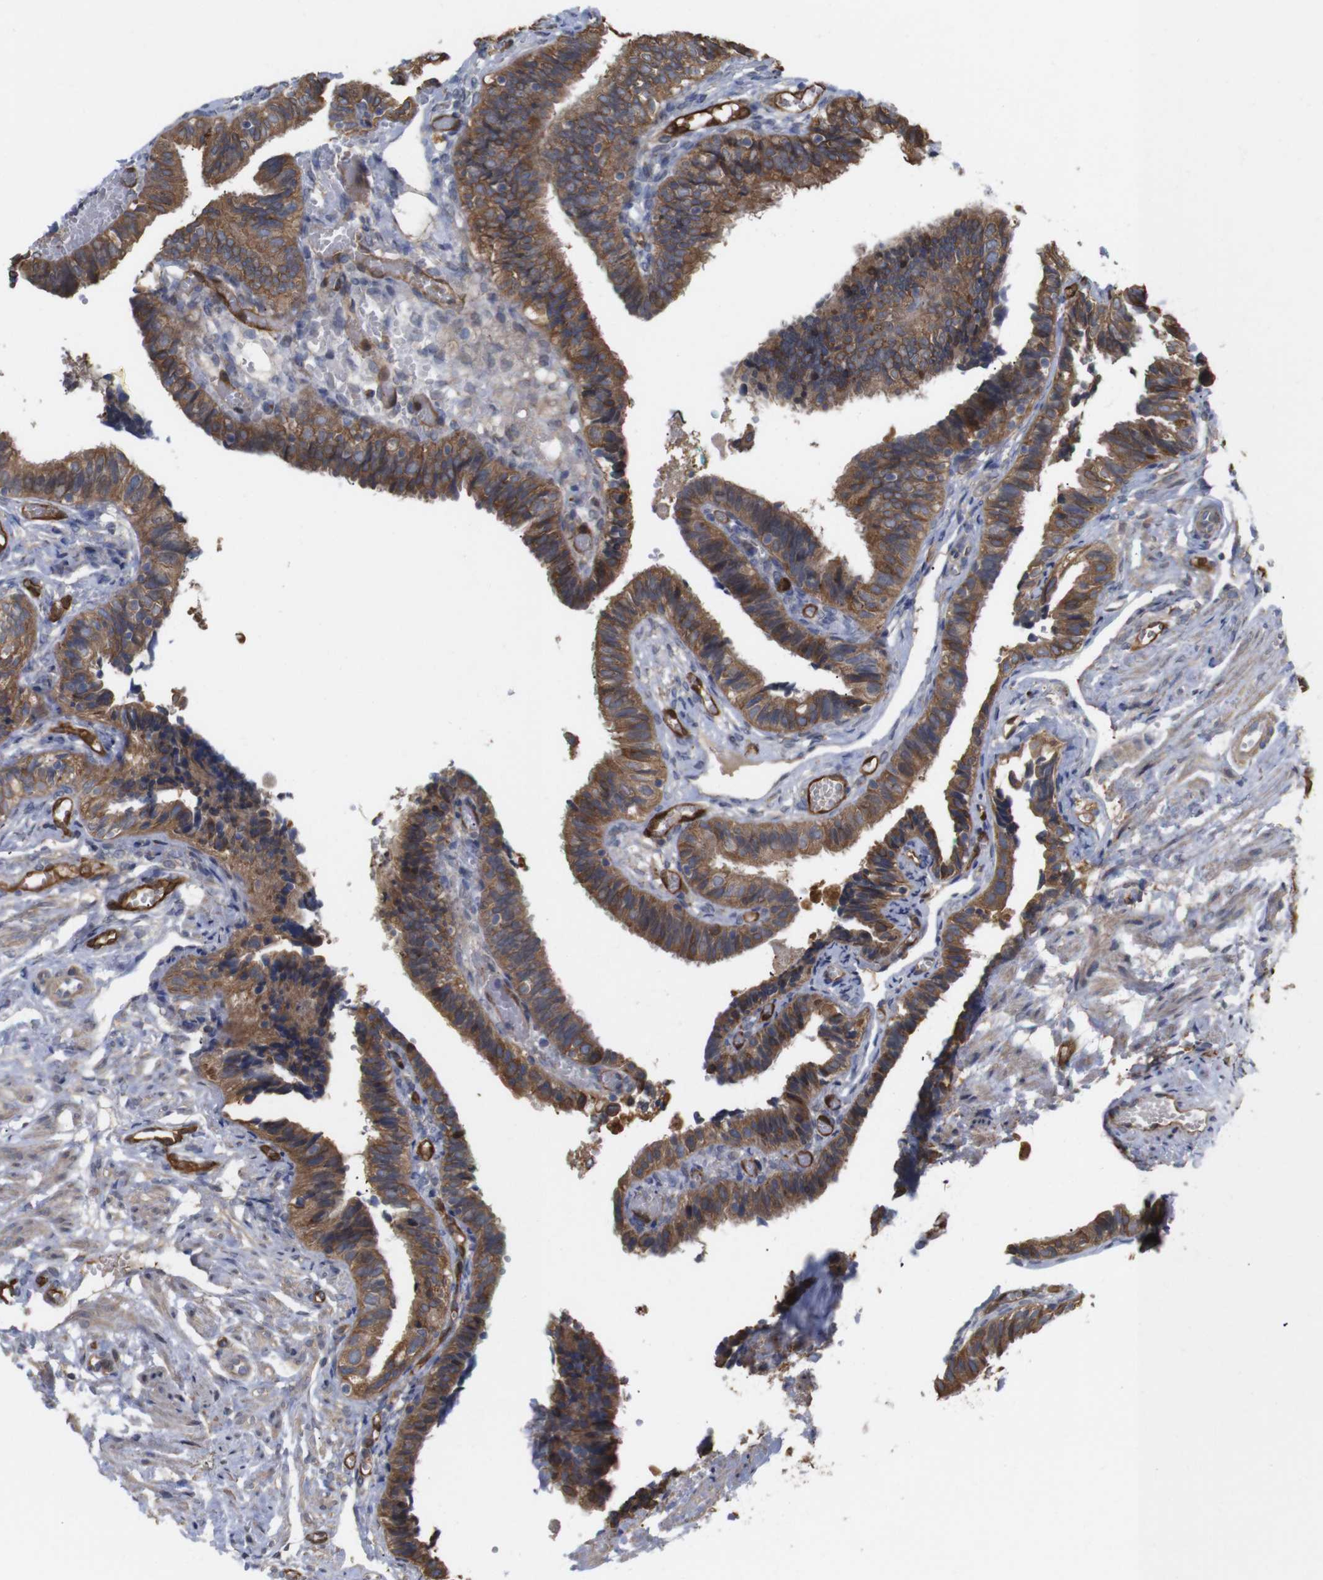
{"staining": {"intensity": "moderate", "quantity": ">75%", "location": "cytoplasmic/membranous"}, "tissue": "fallopian tube", "cell_type": "Glandular cells", "image_type": "normal", "snomed": [{"axis": "morphology", "description": "Normal tissue, NOS"}, {"axis": "topography", "description": "Fallopian tube"}], "caption": "Fallopian tube stained with immunohistochemistry displays moderate cytoplasmic/membranous expression in approximately >75% of glandular cells.", "gene": "TIAM1", "patient": {"sex": "female", "age": 46}}